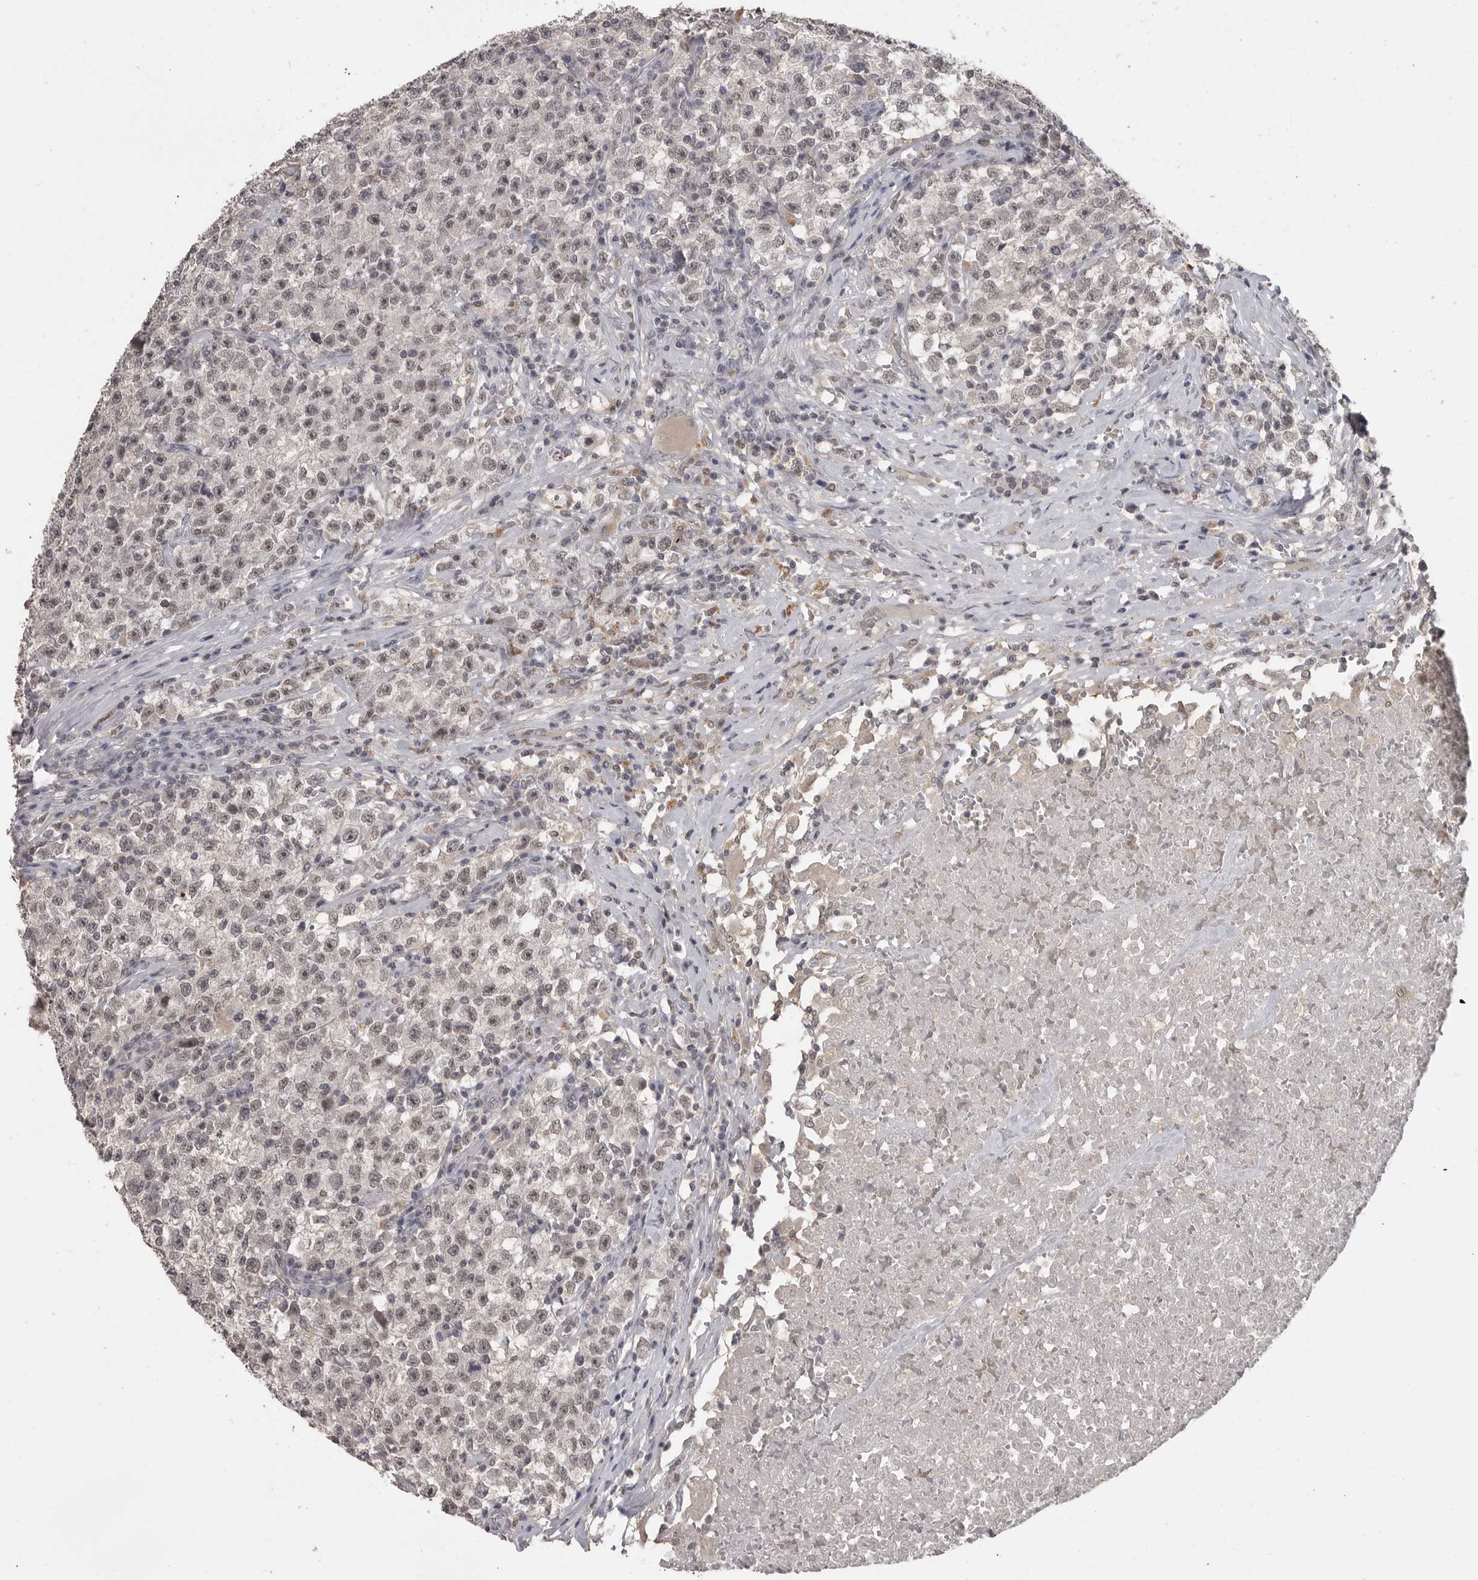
{"staining": {"intensity": "weak", "quantity": "25%-75%", "location": "nuclear"}, "tissue": "testis cancer", "cell_type": "Tumor cells", "image_type": "cancer", "snomed": [{"axis": "morphology", "description": "Seminoma, NOS"}, {"axis": "topography", "description": "Testis"}], "caption": "Brown immunohistochemical staining in testis seminoma exhibits weak nuclear expression in about 25%-75% of tumor cells.", "gene": "PLEKHF1", "patient": {"sex": "male", "age": 22}}